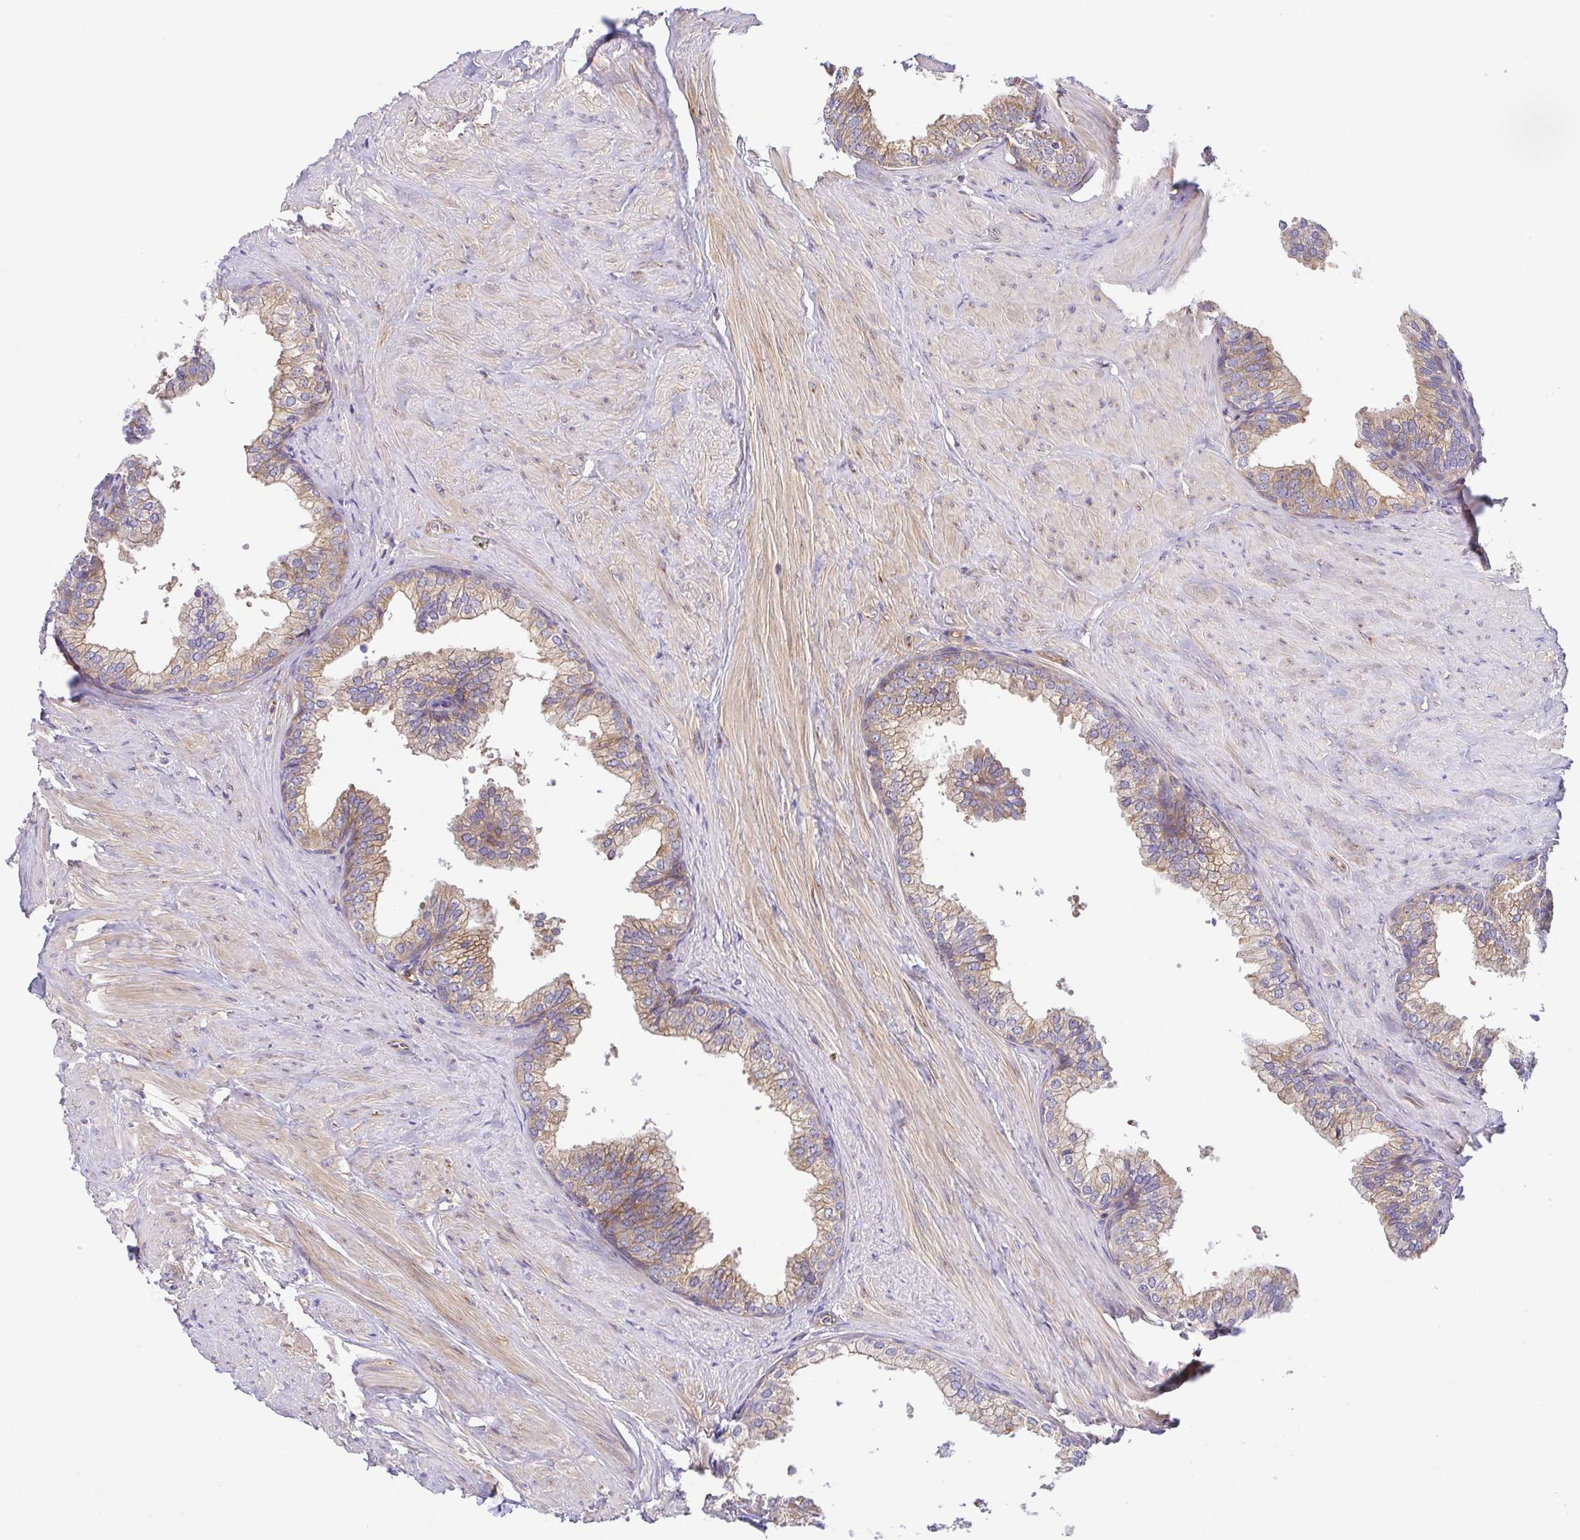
{"staining": {"intensity": "weak", "quantity": "25%-75%", "location": "cytoplasmic/membranous"}, "tissue": "prostate", "cell_type": "Glandular cells", "image_type": "normal", "snomed": [{"axis": "morphology", "description": "Normal tissue, NOS"}, {"axis": "topography", "description": "Prostate"}, {"axis": "topography", "description": "Peripheral nerve tissue"}], "caption": "Immunohistochemical staining of benign human prostate displays weak cytoplasmic/membranous protein staining in approximately 25%-75% of glandular cells. The protein is stained brown, and the nuclei are stained in blue (DAB IHC with brightfield microscopy, high magnification).", "gene": "KIF5B", "patient": {"sex": "male", "age": 55}}